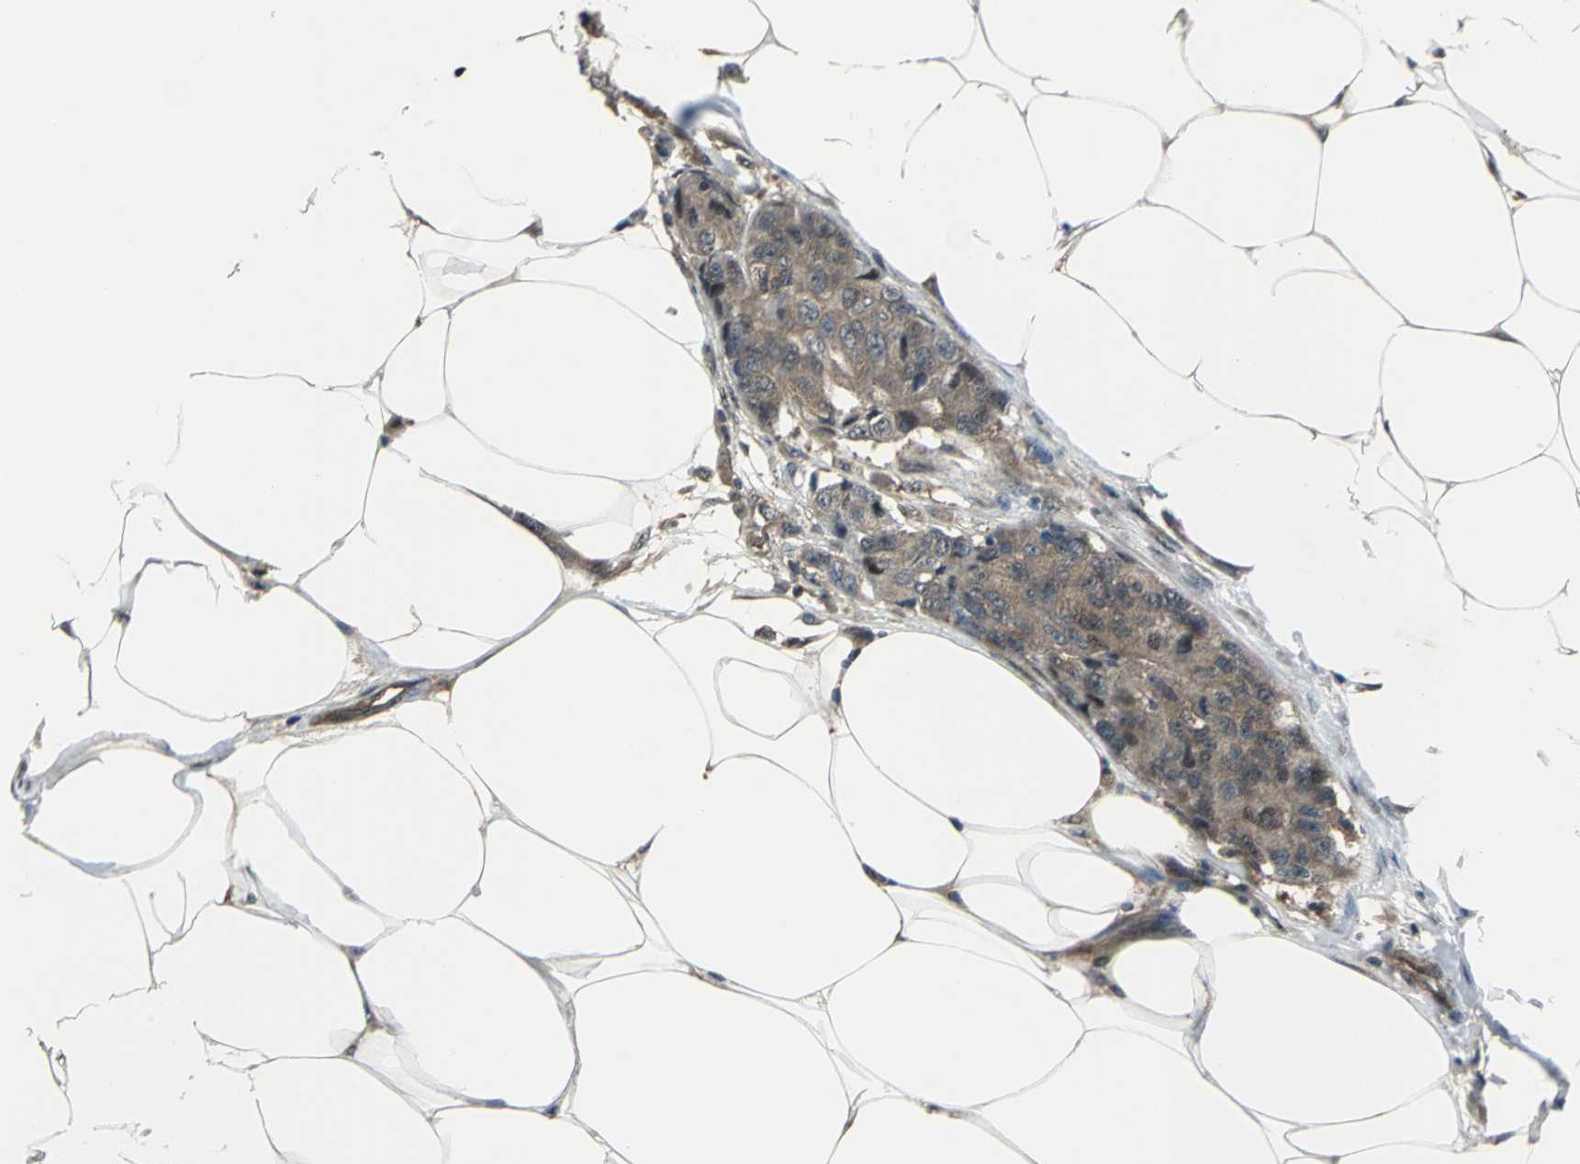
{"staining": {"intensity": "moderate", "quantity": ">75%", "location": "cytoplasmic/membranous"}, "tissue": "breast cancer", "cell_type": "Tumor cells", "image_type": "cancer", "snomed": [{"axis": "morphology", "description": "Duct carcinoma"}, {"axis": "topography", "description": "Breast"}], "caption": "Immunohistochemistry (IHC) (DAB (3,3'-diaminobenzidine)) staining of human breast invasive ductal carcinoma reveals moderate cytoplasmic/membranous protein staining in about >75% of tumor cells.", "gene": "PFDN1", "patient": {"sex": "female", "age": 80}}